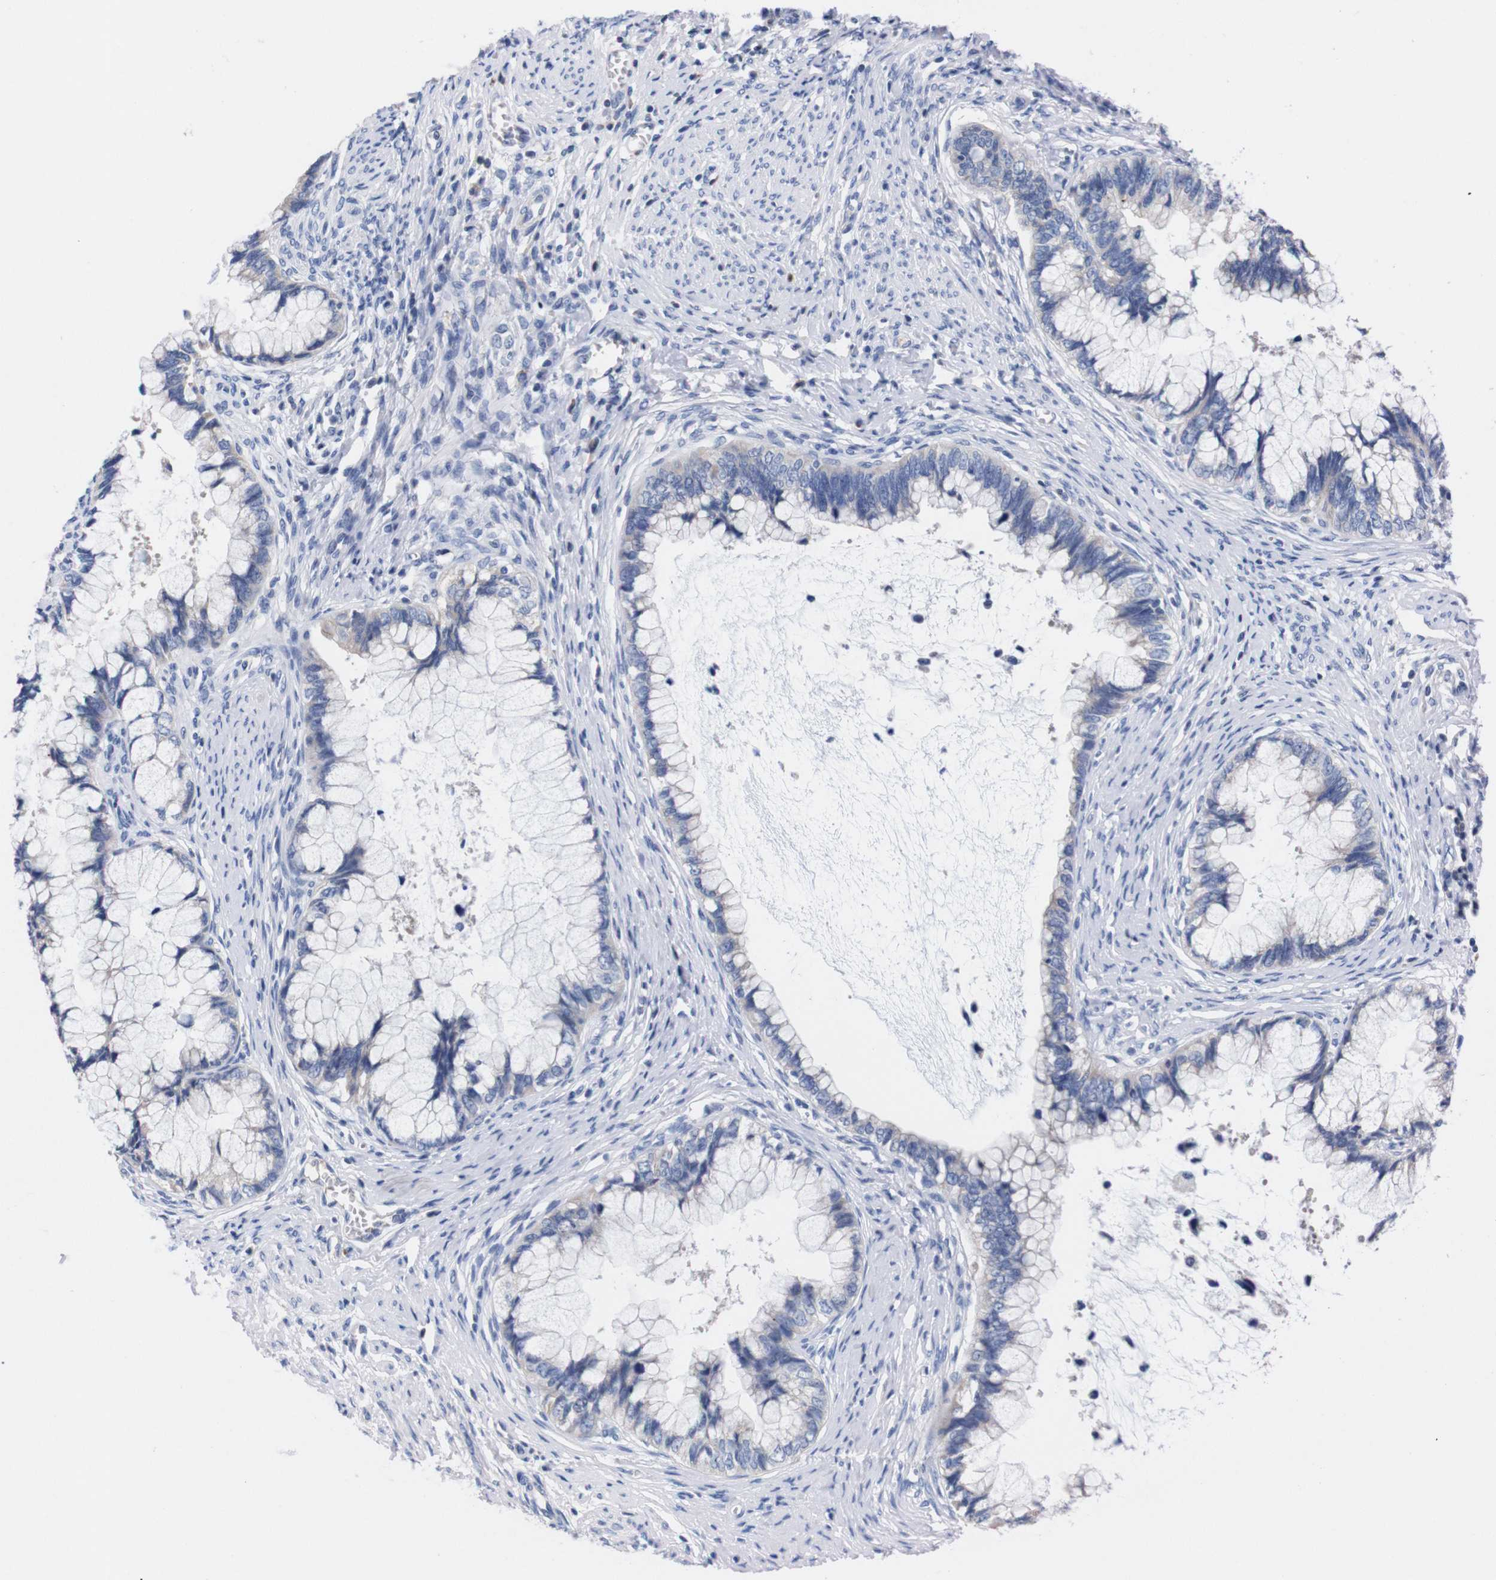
{"staining": {"intensity": "negative", "quantity": "none", "location": "none"}, "tissue": "cervical cancer", "cell_type": "Tumor cells", "image_type": "cancer", "snomed": [{"axis": "morphology", "description": "Adenocarcinoma, NOS"}, {"axis": "topography", "description": "Cervix"}], "caption": "Cervical cancer stained for a protein using immunohistochemistry demonstrates no staining tumor cells.", "gene": "FAM210A", "patient": {"sex": "female", "age": 44}}